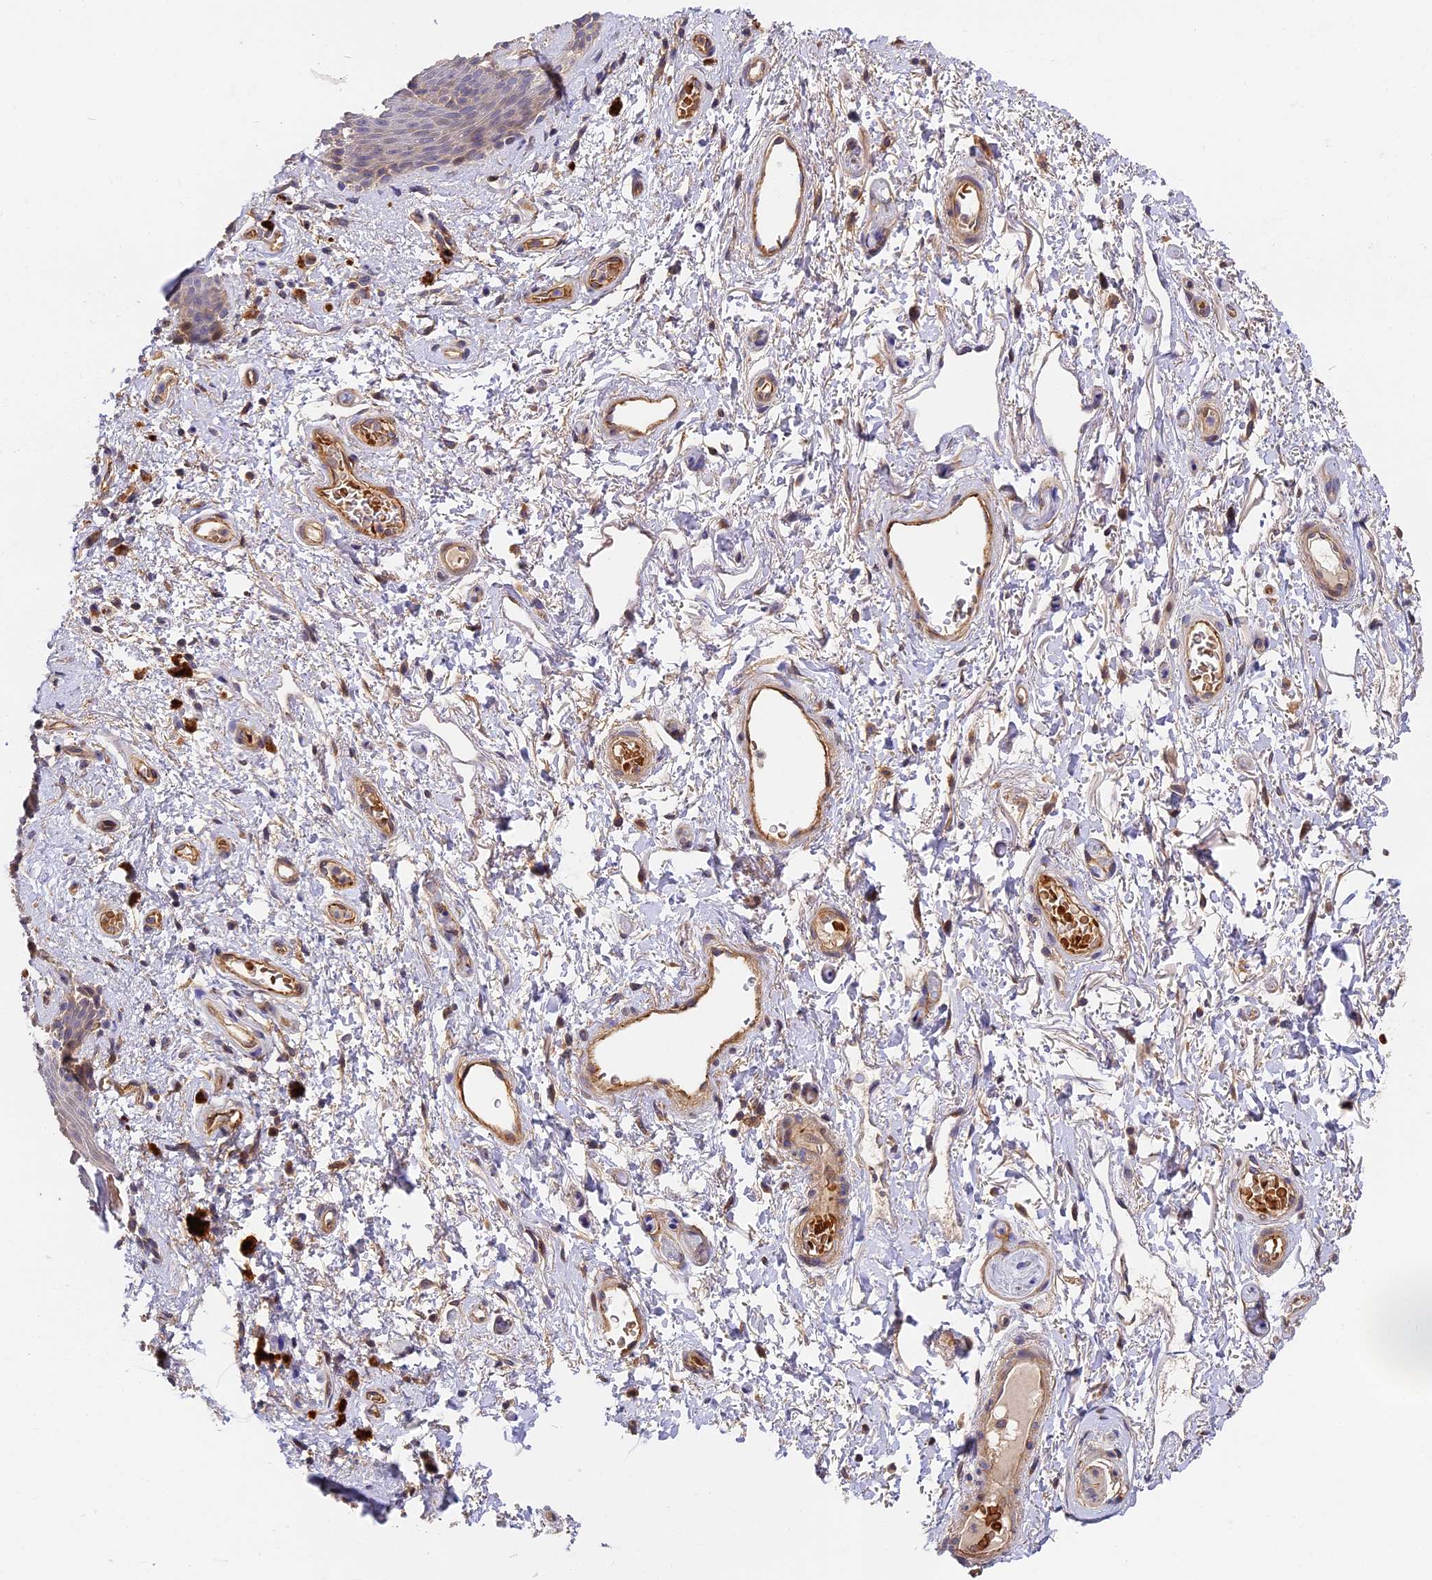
{"staining": {"intensity": "weak", "quantity": "<25%", "location": "cytoplasmic/membranous"}, "tissue": "skin", "cell_type": "Epidermal cells", "image_type": "normal", "snomed": [{"axis": "morphology", "description": "Normal tissue, NOS"}, {"axis": "topography", "description": "Anal"}], "caption": "A high-resolution micrograph shows immunohistochemistry (IHC) staining of benign skin, which exhibits no significant expression in epidermal cells.", "gene": "MISP3", "patient": {"sex": "female", "age": 46}}